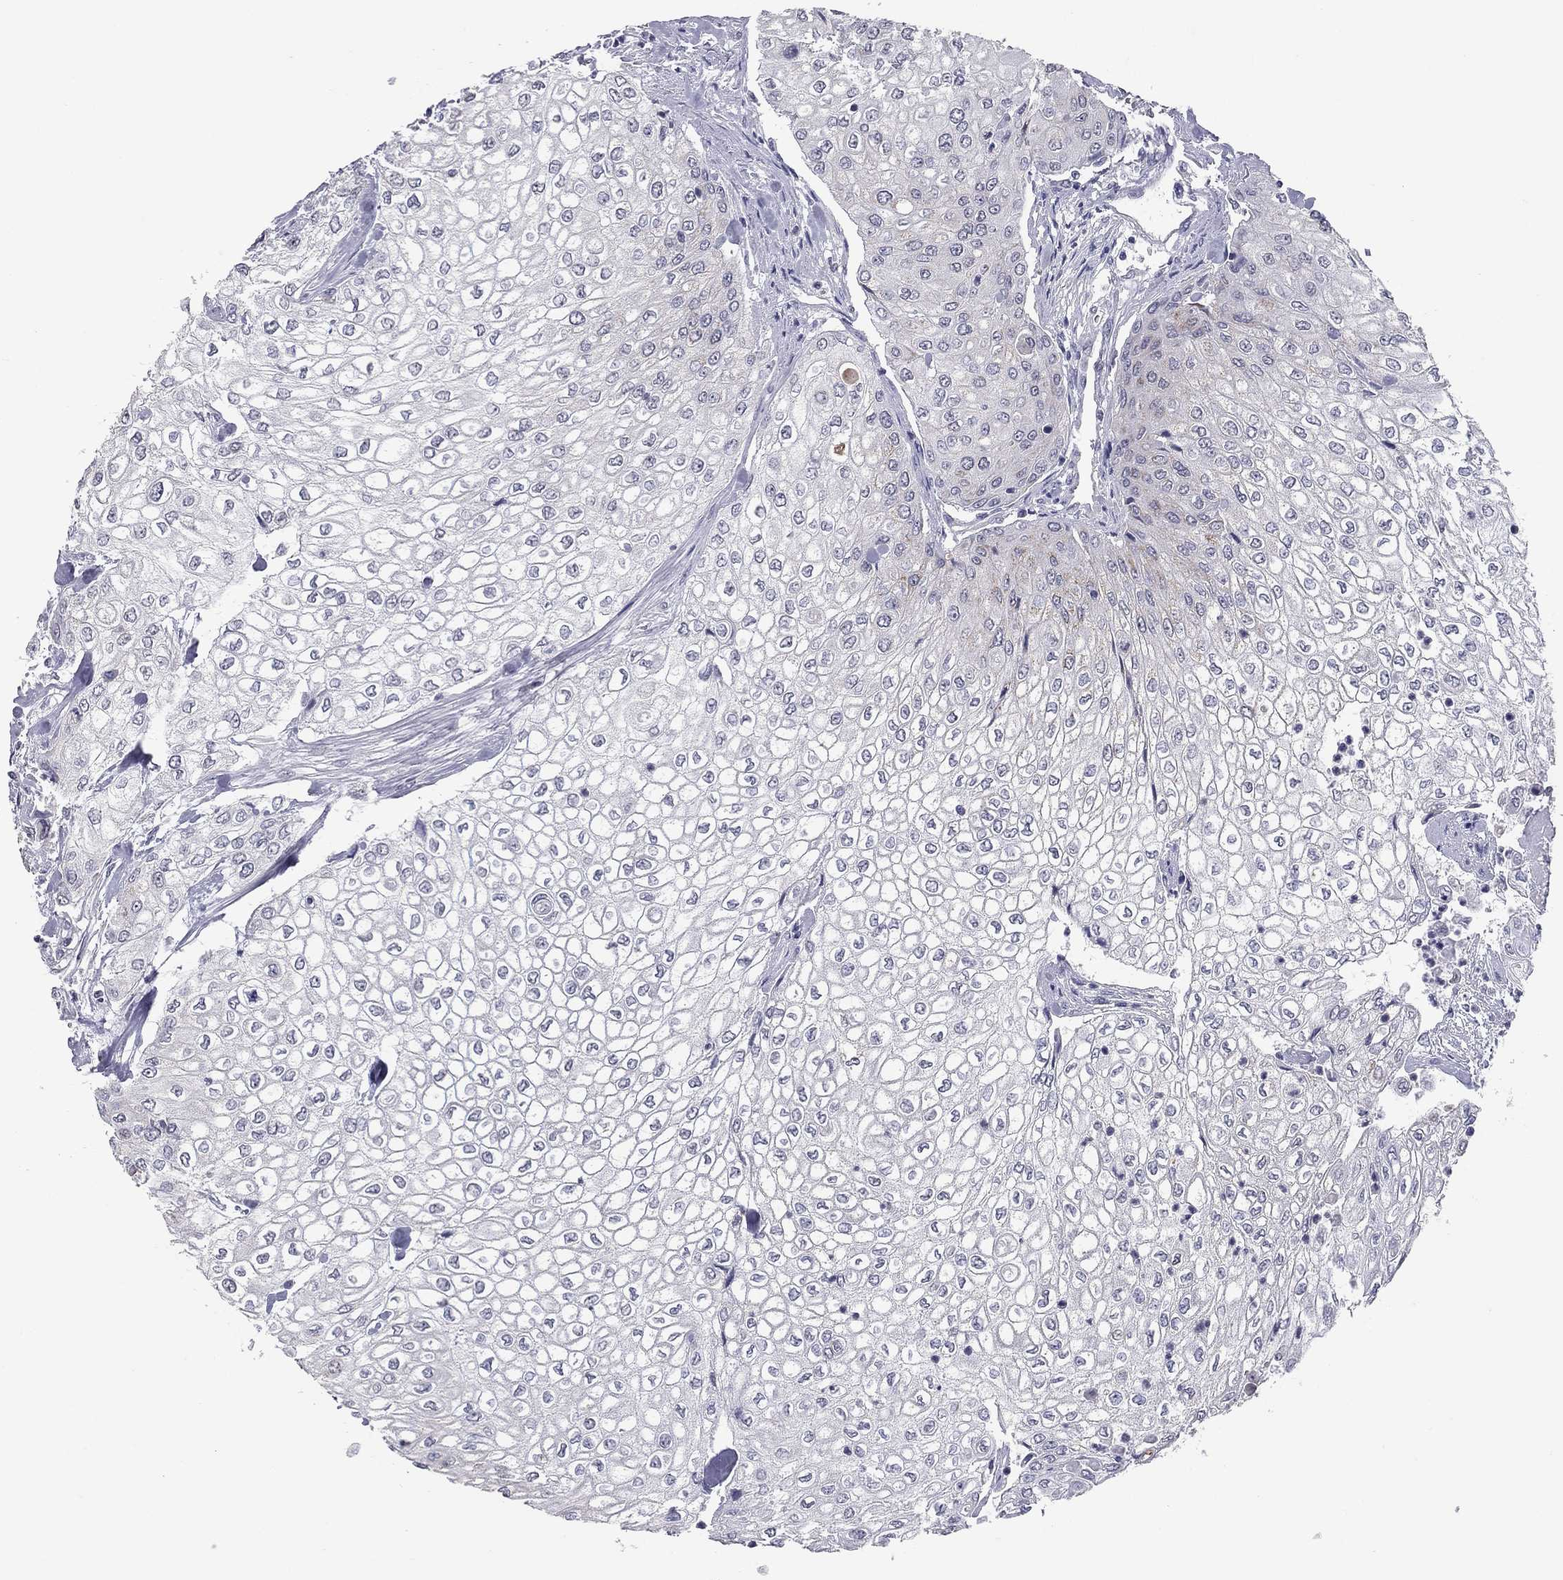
{"staining": {"intensity": "negative", "quantity": "none", "location": "none"}, "tissue": "urothelial cancer", "cell_type": "Tumor cells", "image_type": "cancer", "snomed": [{"axis": "morphology", "description": "Urothelial carcinoma, High grade"}, {"axis": "topography", "description": "Urinary bladder"}], "caption": "Tumor cells are negative for brown protein staining in high-grade urothelial carcinoma.", "gene": "SHOC2", "patient": {"sex": "male", "age": 62}}